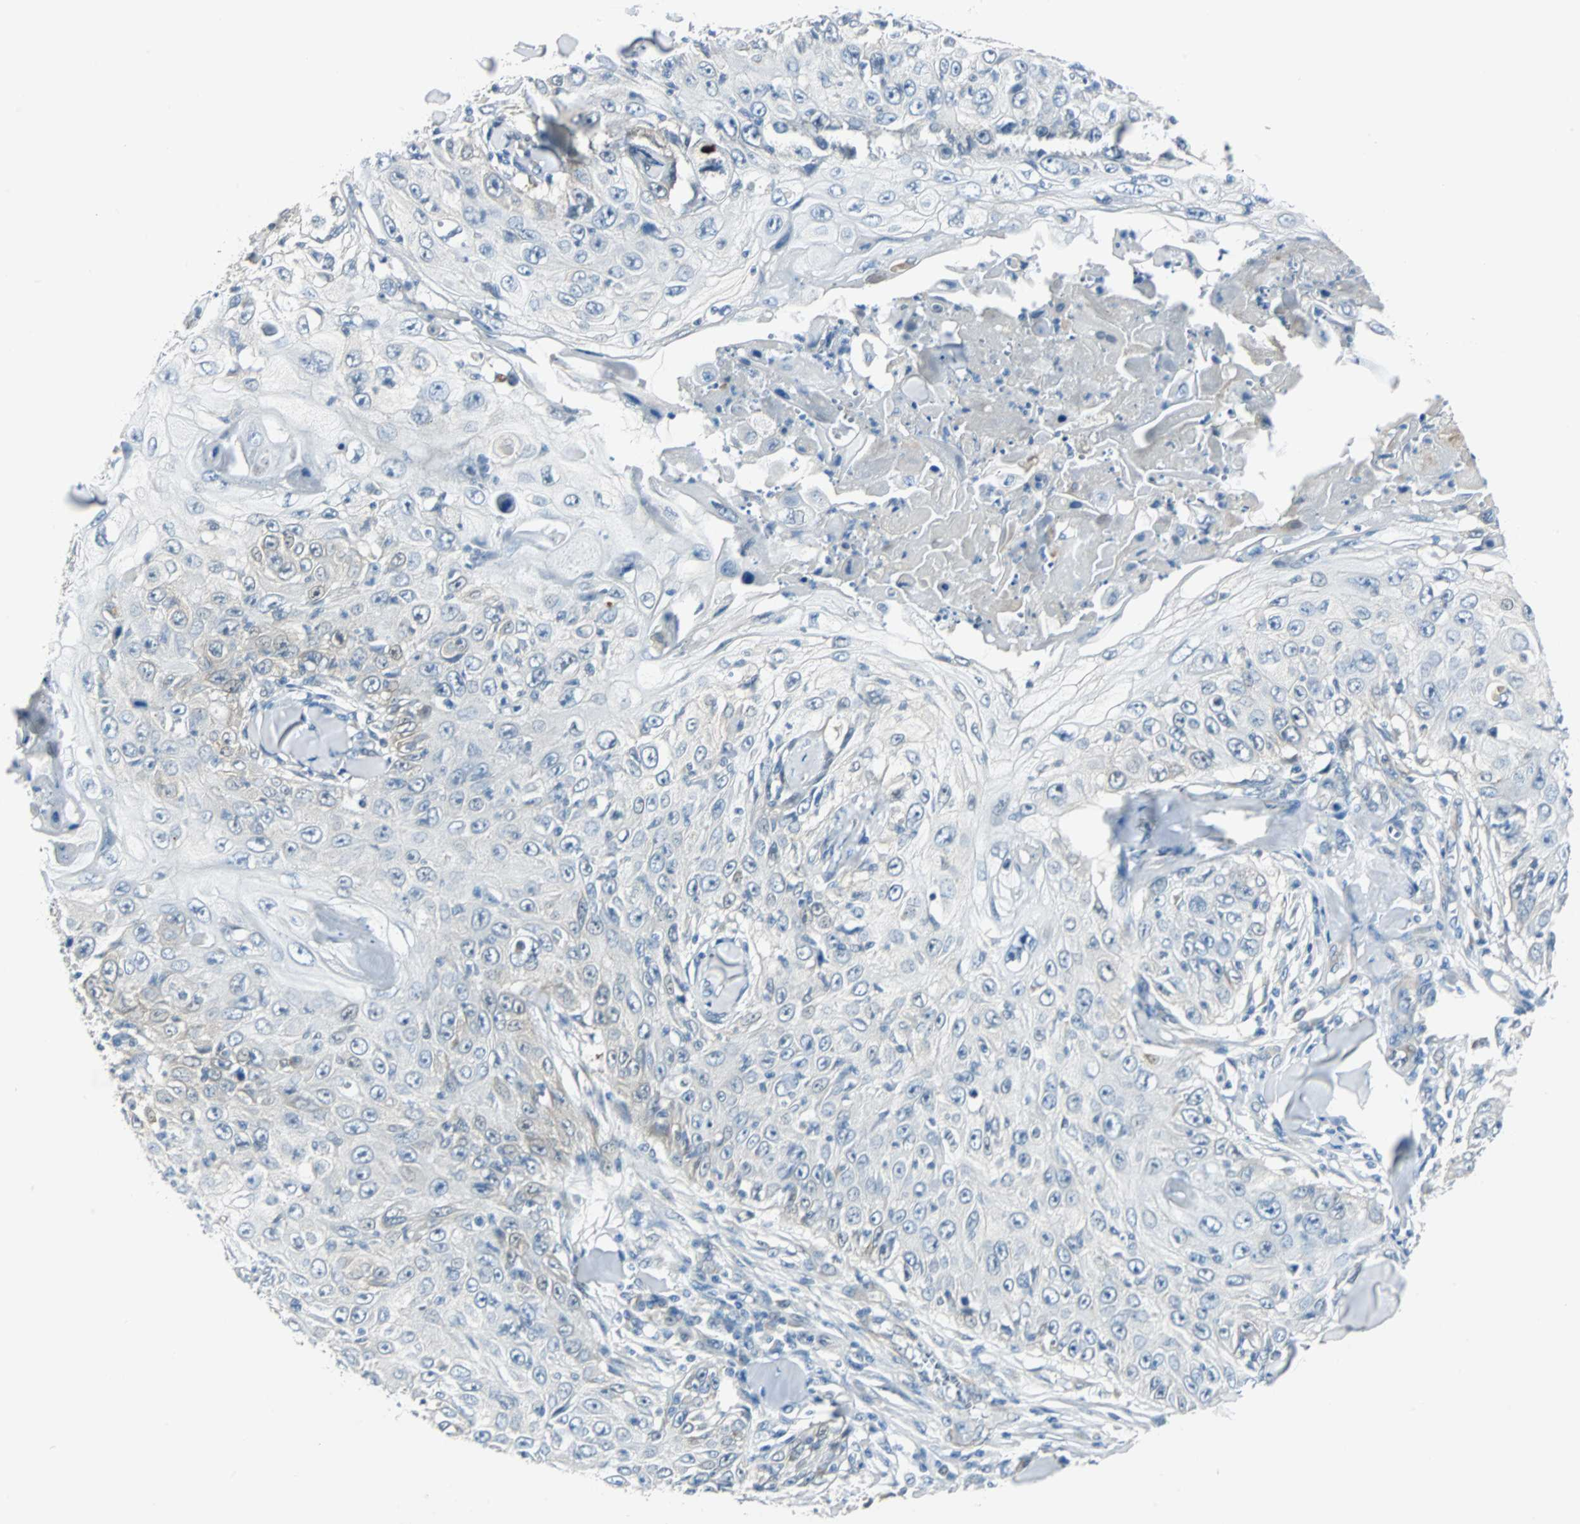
{"staining": {"intensity": "negative", "quantity": "none", "location": "none"}, "tissue": "skin cancer", "cell_type": "Tumor cells", "image_type": "cancer", "snomed": [{"axis": "morphology", "description": "Squamous cell carcinoma, NOS"}, {"axis": "topography", "description": "Skin"}], "caption": "Human skin squamous cell carcinoma stained for a protein using IHC exhibits no positivity in tumor cells.", "gene": "FHL2", "patient": {"sex": "male", "age": 86}}